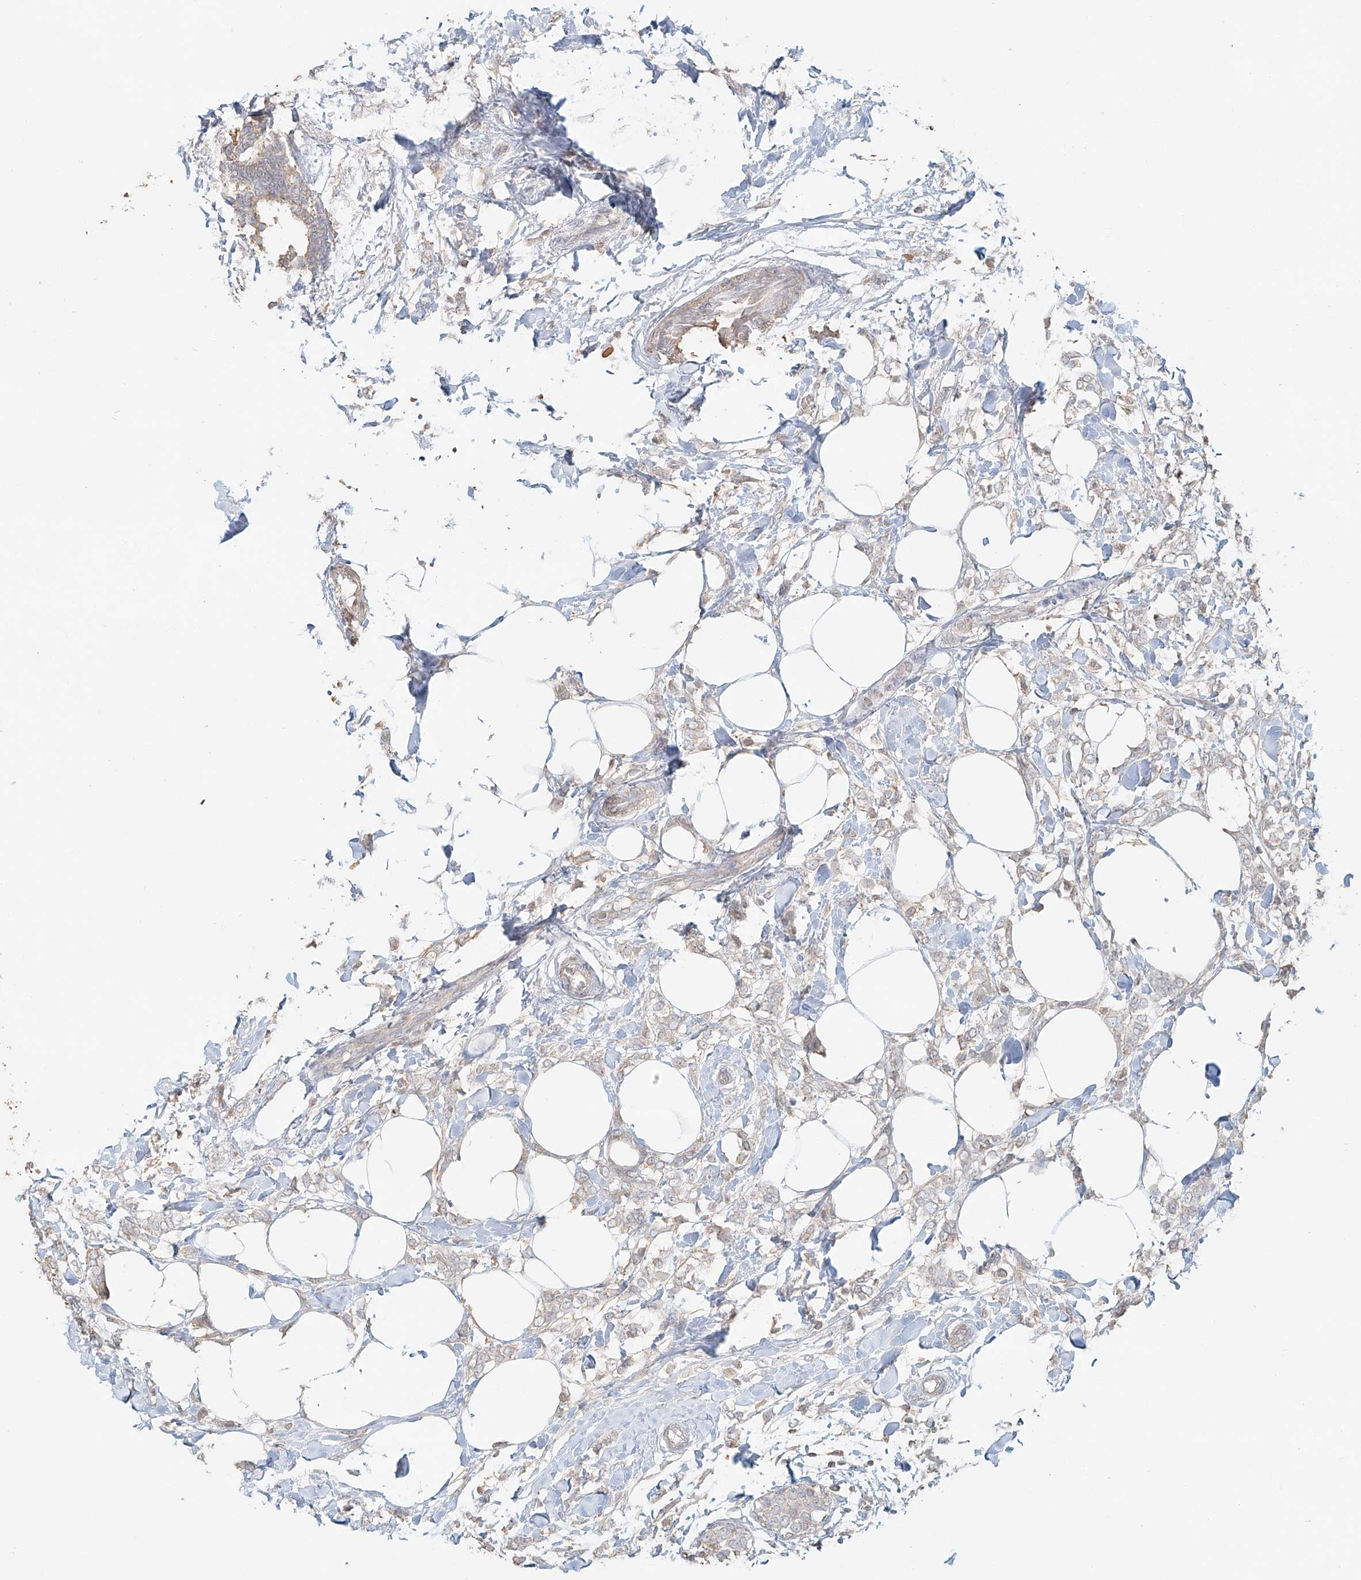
{"staining": {"intensity": "negative", "quantity": "none", "location": "none"}, "tissue": "breast cancer", "cell_type": "Tumor cells", "image_type": "cancer", "snomed": [{"axis": "morphology", "description": "Lobular carcinoma, in situ"}, {"axis": "morphology", "description": "Lobular carcinoma"}, {"axis": "topography", "description": "Breast"}], "caption": "The image exhibits no staining of tumor cells in breast cancer.", "gene": "NPHS1", "patient": {"sex": "female", "age": 41}}